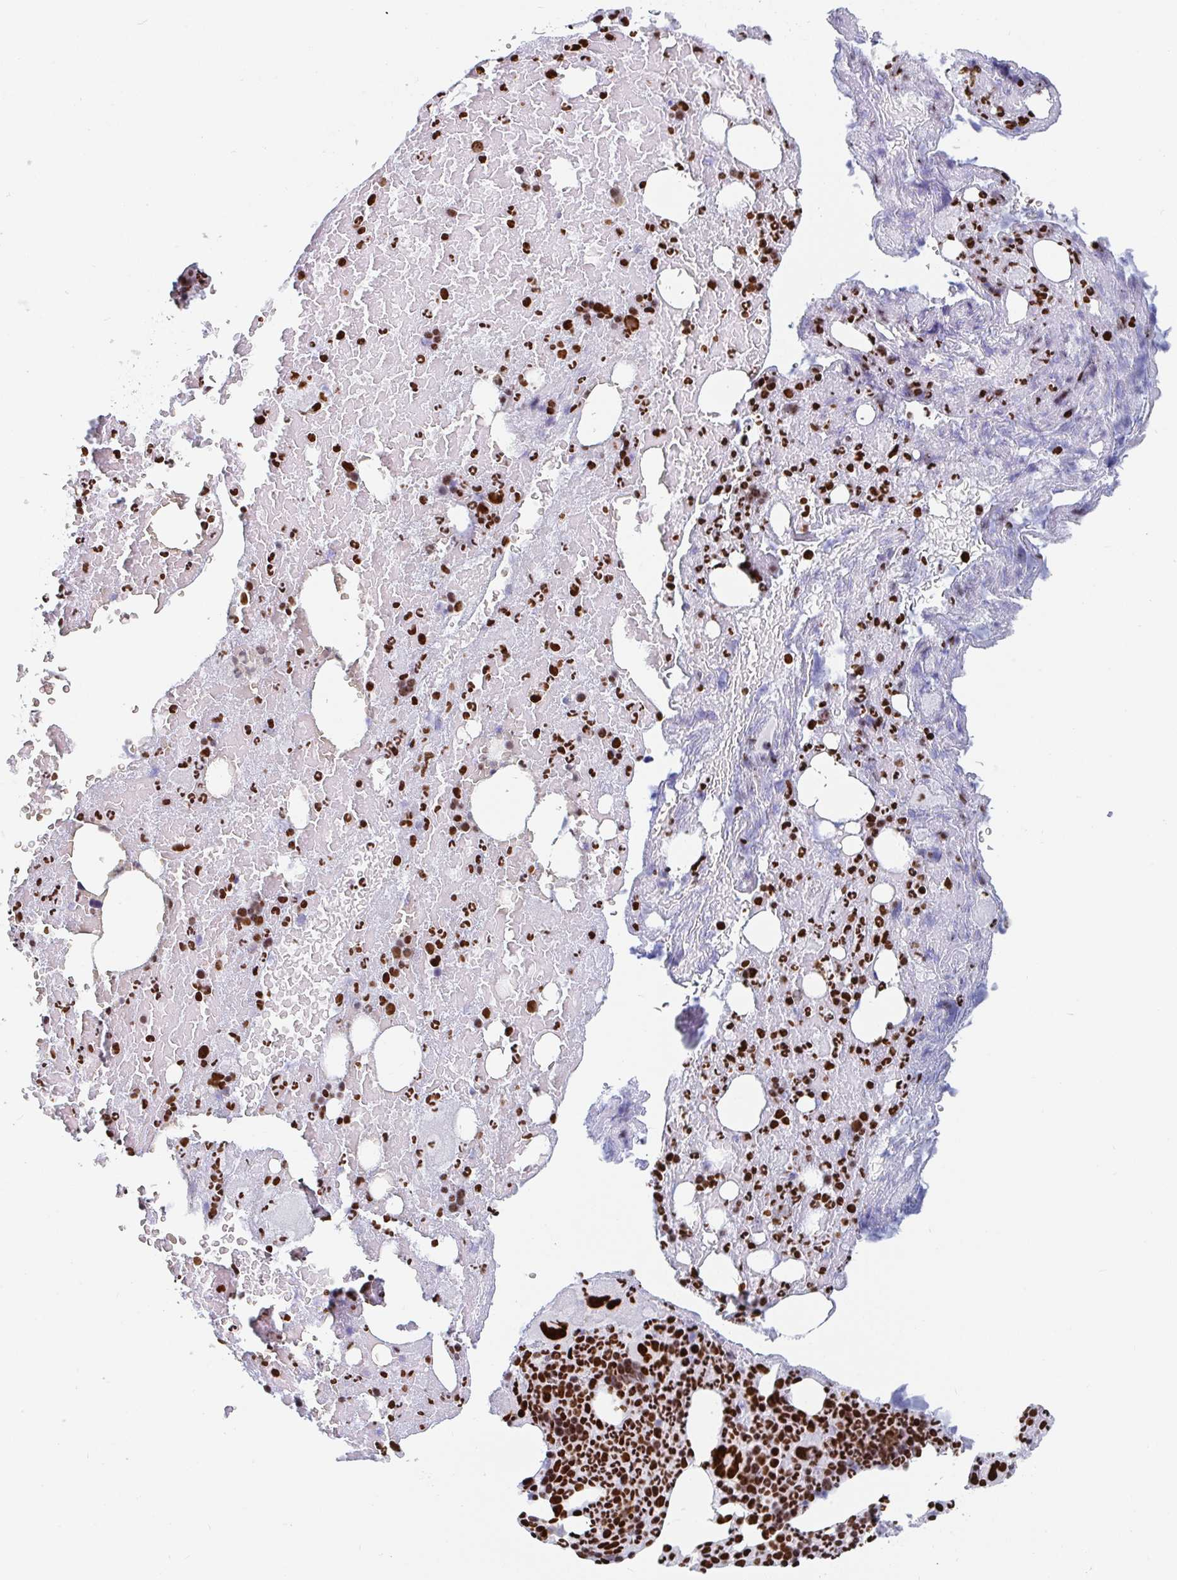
{"staining": {"intensity": "strong", "quantity": "25%-75%", "location": "nuclear"}, "tissue": "bone marrow", "cell_type": "Hematopoietic cells", "image_type": "normal", "snomed": [{"axis": "morphology", "description": "Normal tissue, NOS"}, {"axis": "topography", "description": "Bone marrow"}], "caption": "Immunohistochemical staining of benign bone marrow demonstrates 25%-75% levels of strong nuclear protein staining in approximately 25%-75% of hematopoietic cells.", "gene": "EWSR1", "patient": {"sex": "female", "age": 59}}